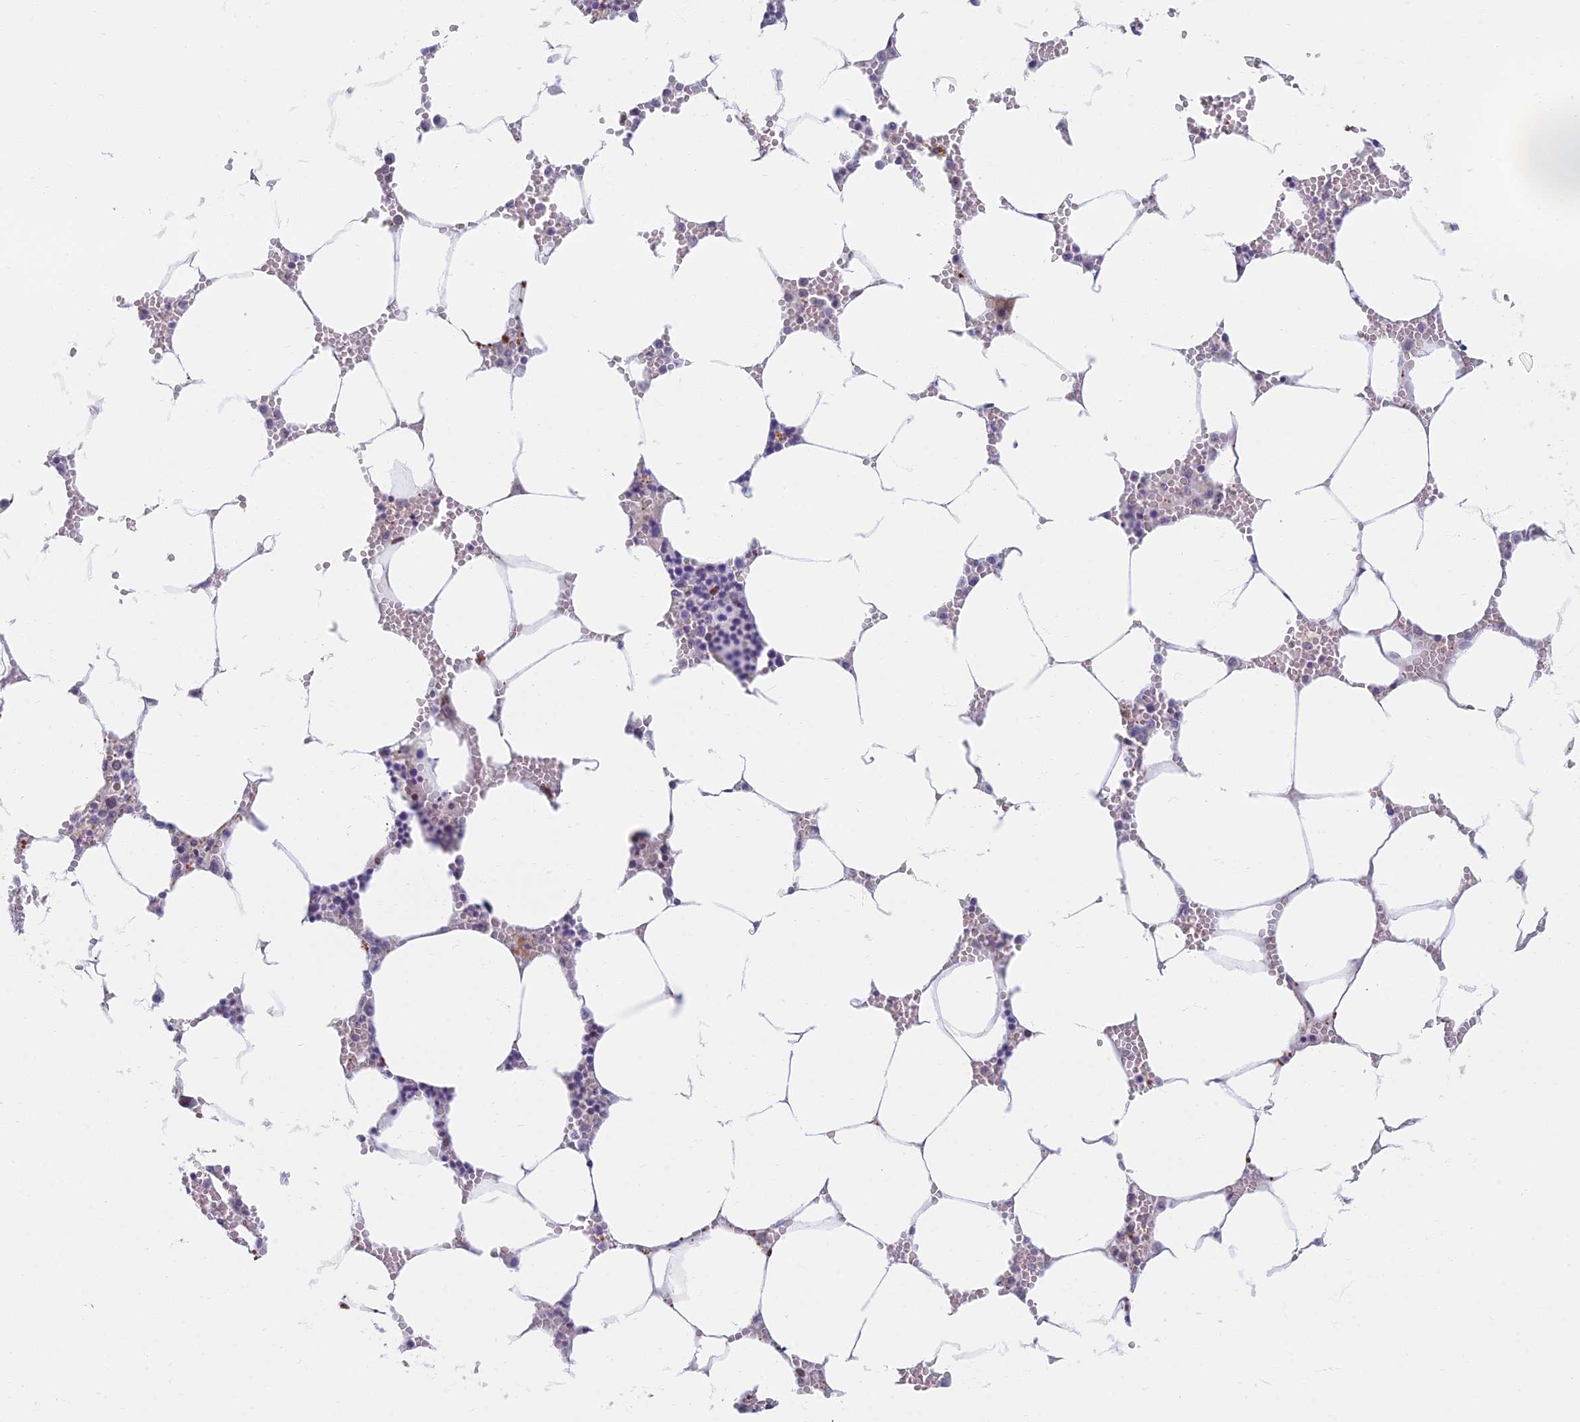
{"staining": {"intensity": "strong", "quantity": "<25%", "location": "cytoplasmic/membranous"}, "tissue": "bone marrow", "cell_type": "Hematopoietic cells", "image_type": "normal", "snomed": [{"axis": "morphology", "description": "Normal tissue, NOS"}, {"axis": "topography", "description": "Bone marrow"}], "caption": "Immunohistochemistry staining of normal bone marrow, which exhibits medium levels of strong cytoplasmic/membranous staining in about <25% of hematopoietic cells indicating strong cytoplasmic/membranous protein positivity. The staining was performed using DAB (3,3'-diaminobenzidine) (brown) for protein detection and nuclei were counterstained in hematoxylin (blue).", "gene": "C15orf40", "patient": {"sex": "male", "age": 70}}